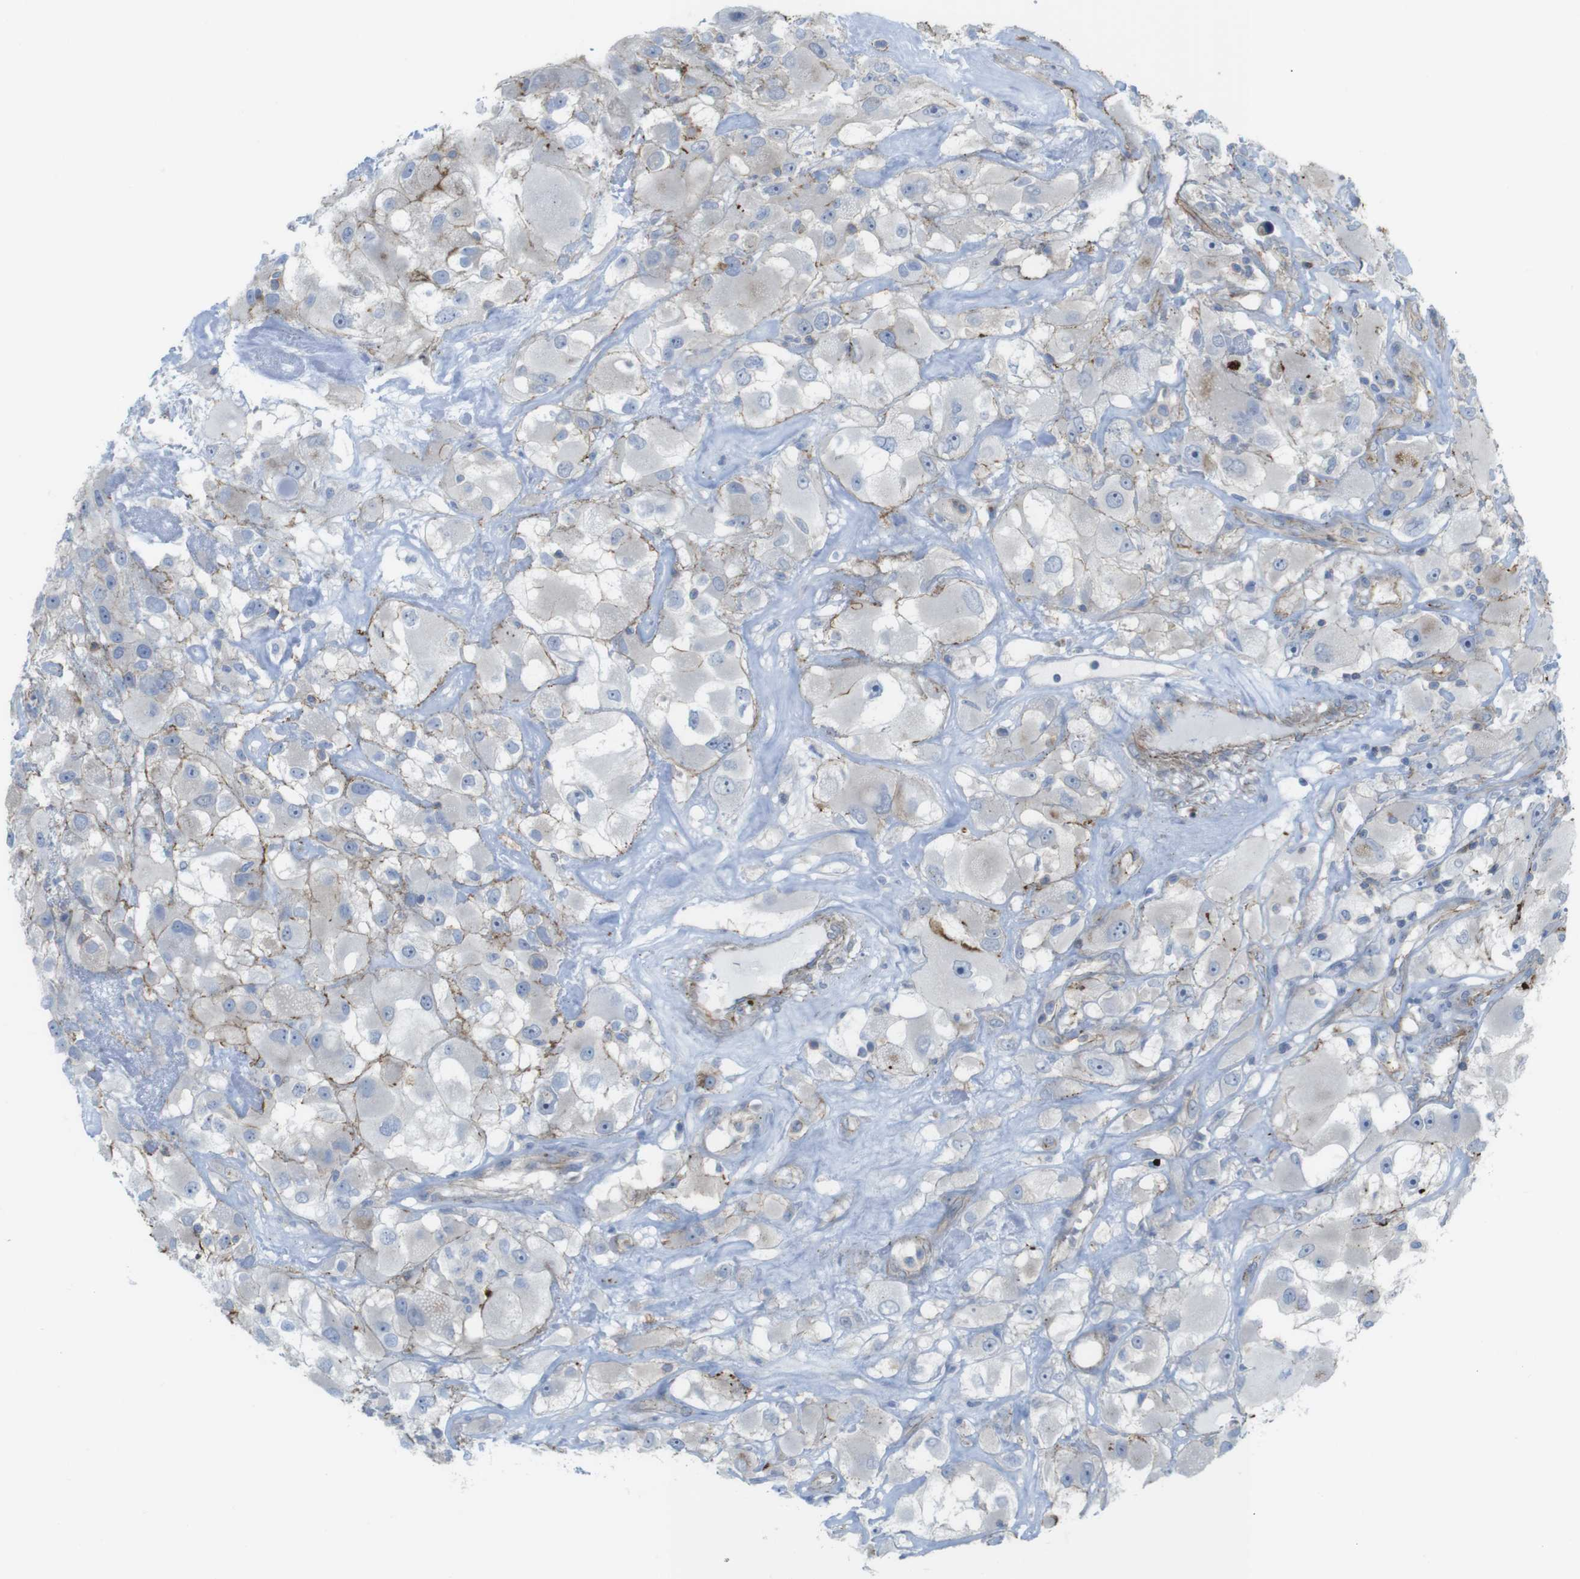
{"staining": {"intensity": "weak", "quantity": "<25%", "location": "cytoplasmic/membranous"}, "tissue": "renal cancer", "cell_type": "Tumor cells", "image_type": "cancer", "snomed": [{"axis": "morphology", "description": "Adenocarcinoma, NOS"}, {"axis": "topography", "description": "Kidney"}], "caption": "Tumor cells are negative for protein expression in human adenocarcinoma (renal). (Brightfield microscopy of DAB (3,3'-diaminobenzidine) immunohistochemistry at high magnification).", "gene": "PREX2", "patient": {"sex": "female", "age": 52}}